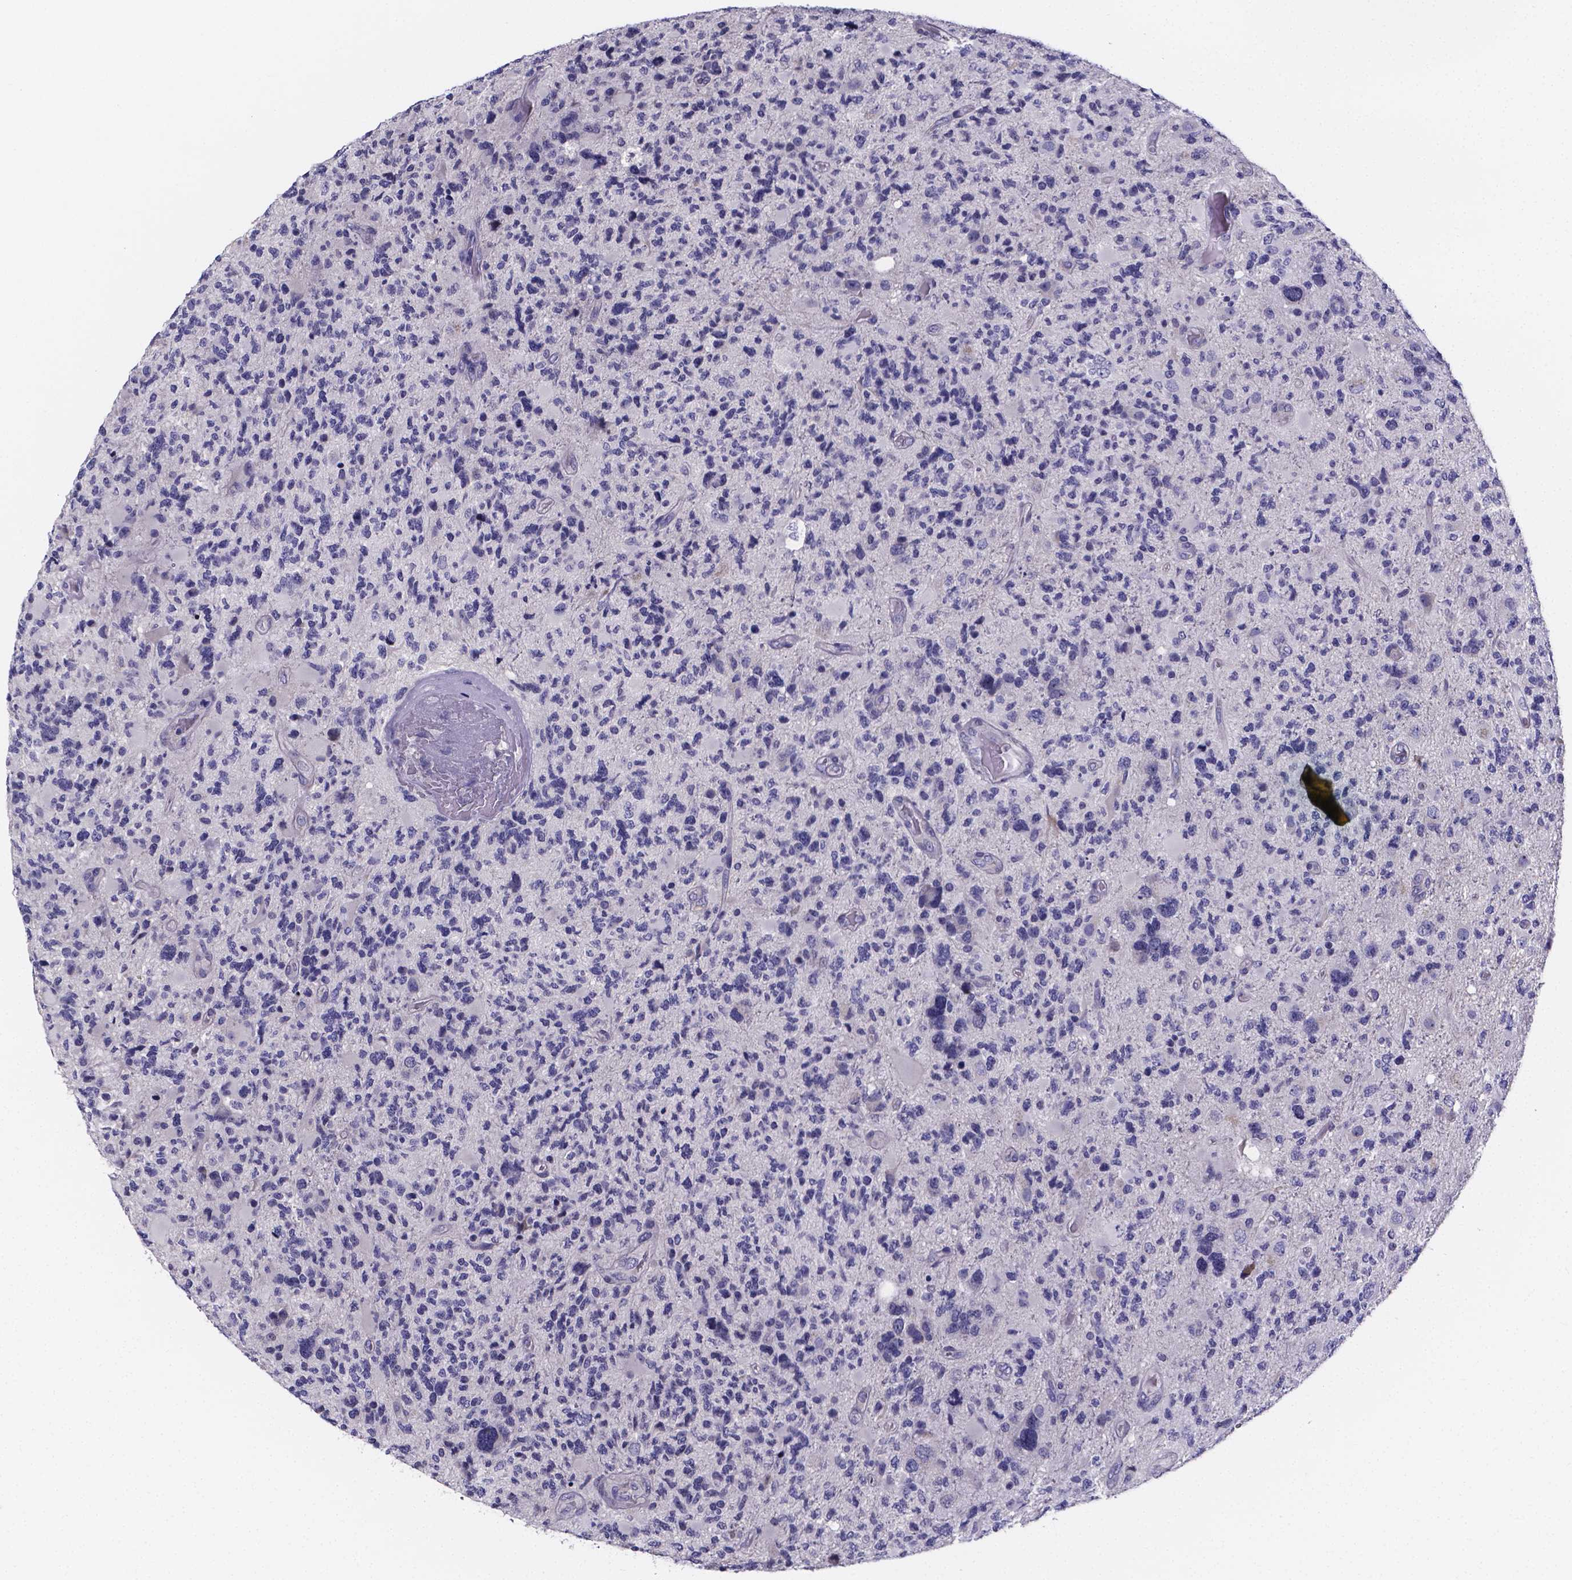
{"staining": {"intensity": "negative", "quantity": "none", "location": "none"}, "tissue": "glioma", "cell_type": "Tumor cells", "image_type": "cancer", "snomed": [{"axis": "morphology", "description": "Glioma, malignant, High grade"}, {"axis": "topography", "description": "Brain"}], "caption": "The image demonstrates no staining of tumor cells in malignant high-grade glioma. (Brightfield microscopy of DAB (3,3'-diaminobenzidine) immunohistochemistry (IHC) at high magnification).", "gene": "IZUMO1", "patient": {"sex": "female", "age": 71}}